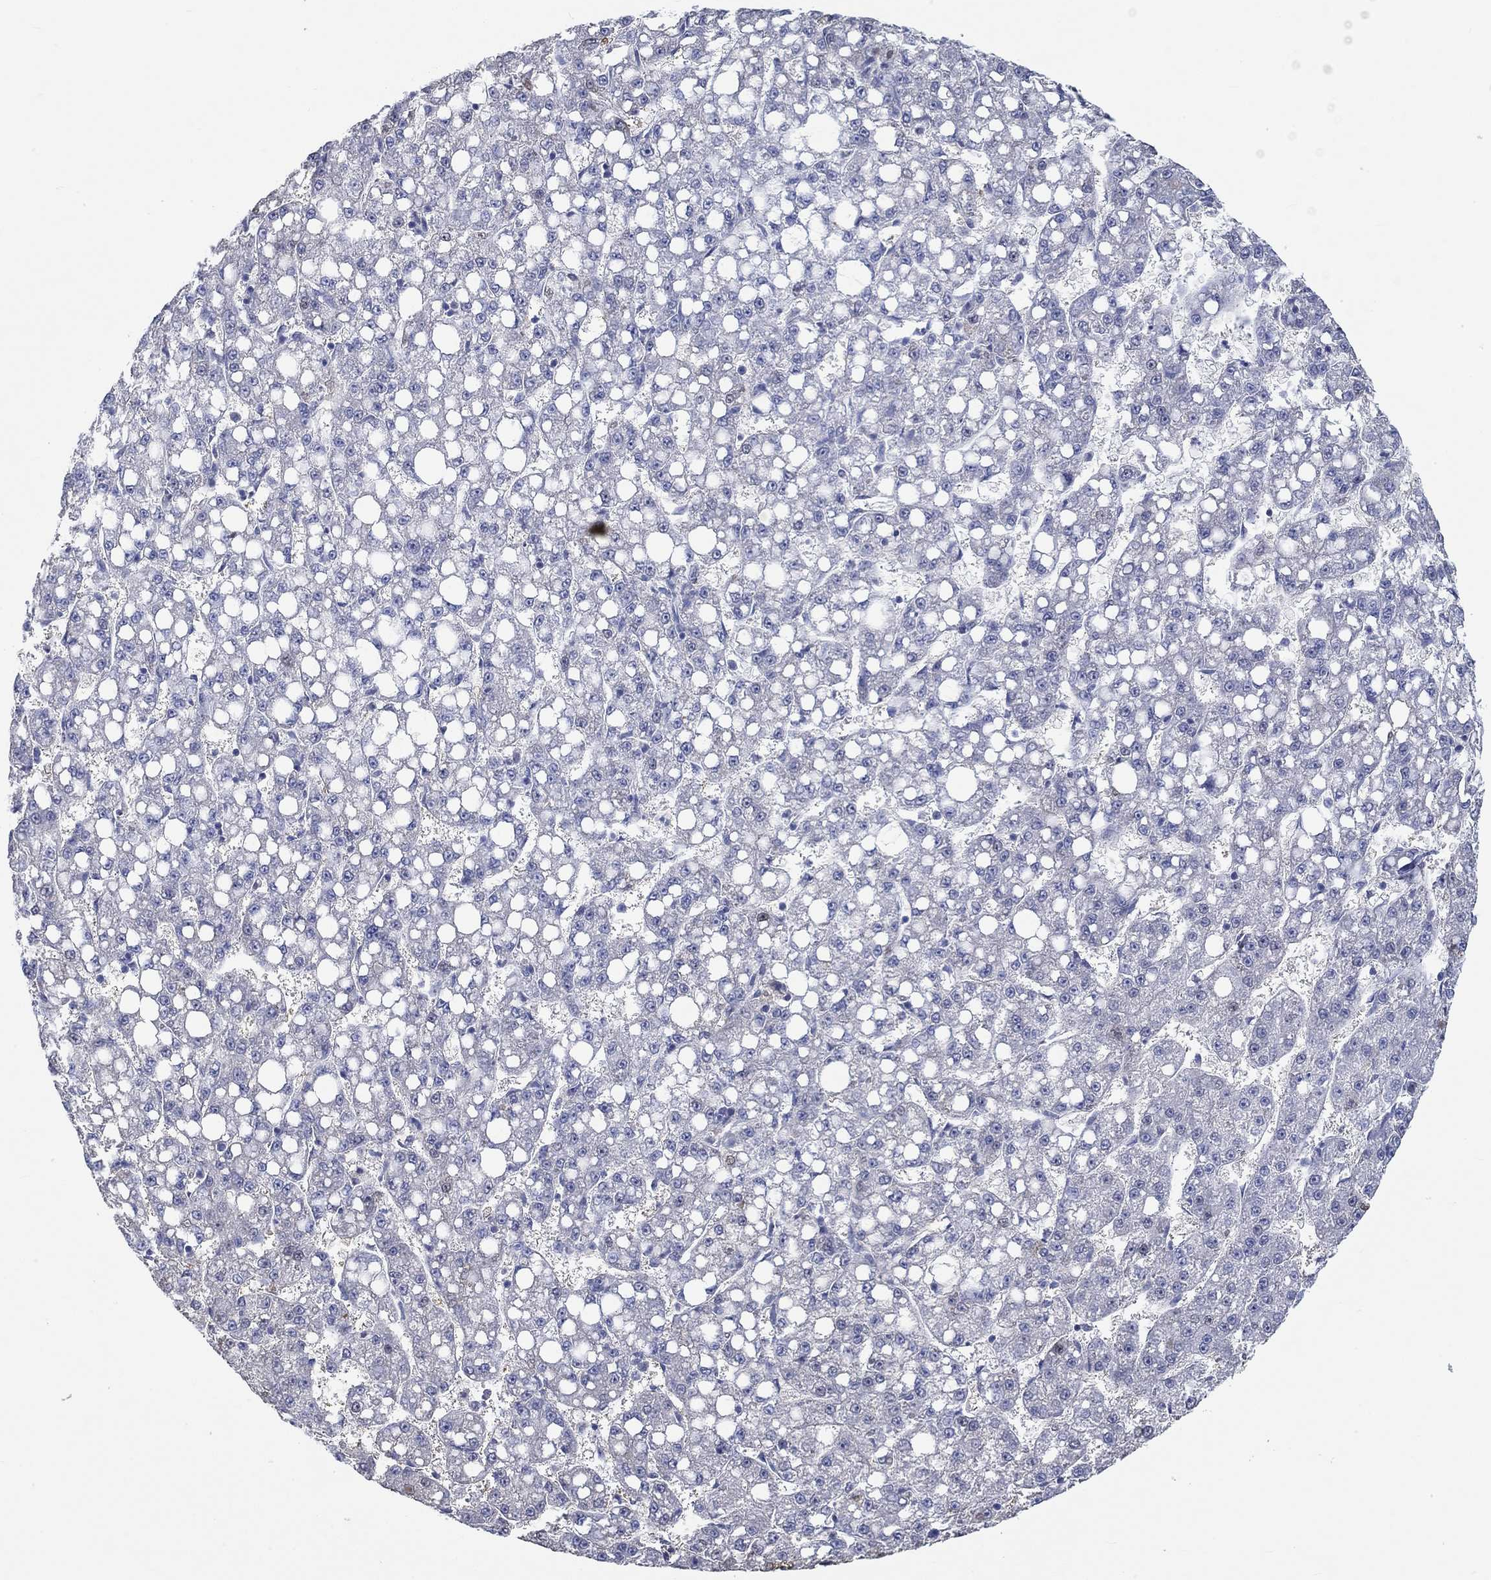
{"staining": {"intensity": "weak", "quantity": "<25%", "location": "nuclear"}, "tissue": "liver cancer", "cell_type": "Tumor cells", "image_type": "cancer", "snomed": [{"axis": "morphology", "description": "Carcinoma, Hepatocellular, NOS"}, {"axis": "topography", "description": "Liver"}], "caption": "High magnification brightfield microscopy of hepatocellular carcinoma (liver) stained with DAB (3,3'-diaminobenzidine) (brown) and counterstained with hematoxylin (blue): tumor cells show no significant staining. The staining was performed using DAB (3,3'-diaminobenzidine) to visualize the protein expression in brown, while the nuclei were stained in blue with hematoxylin (Magnification: 20x).", "gene": "PNMA5", "patient": {"sex": "female", "age": 65}}